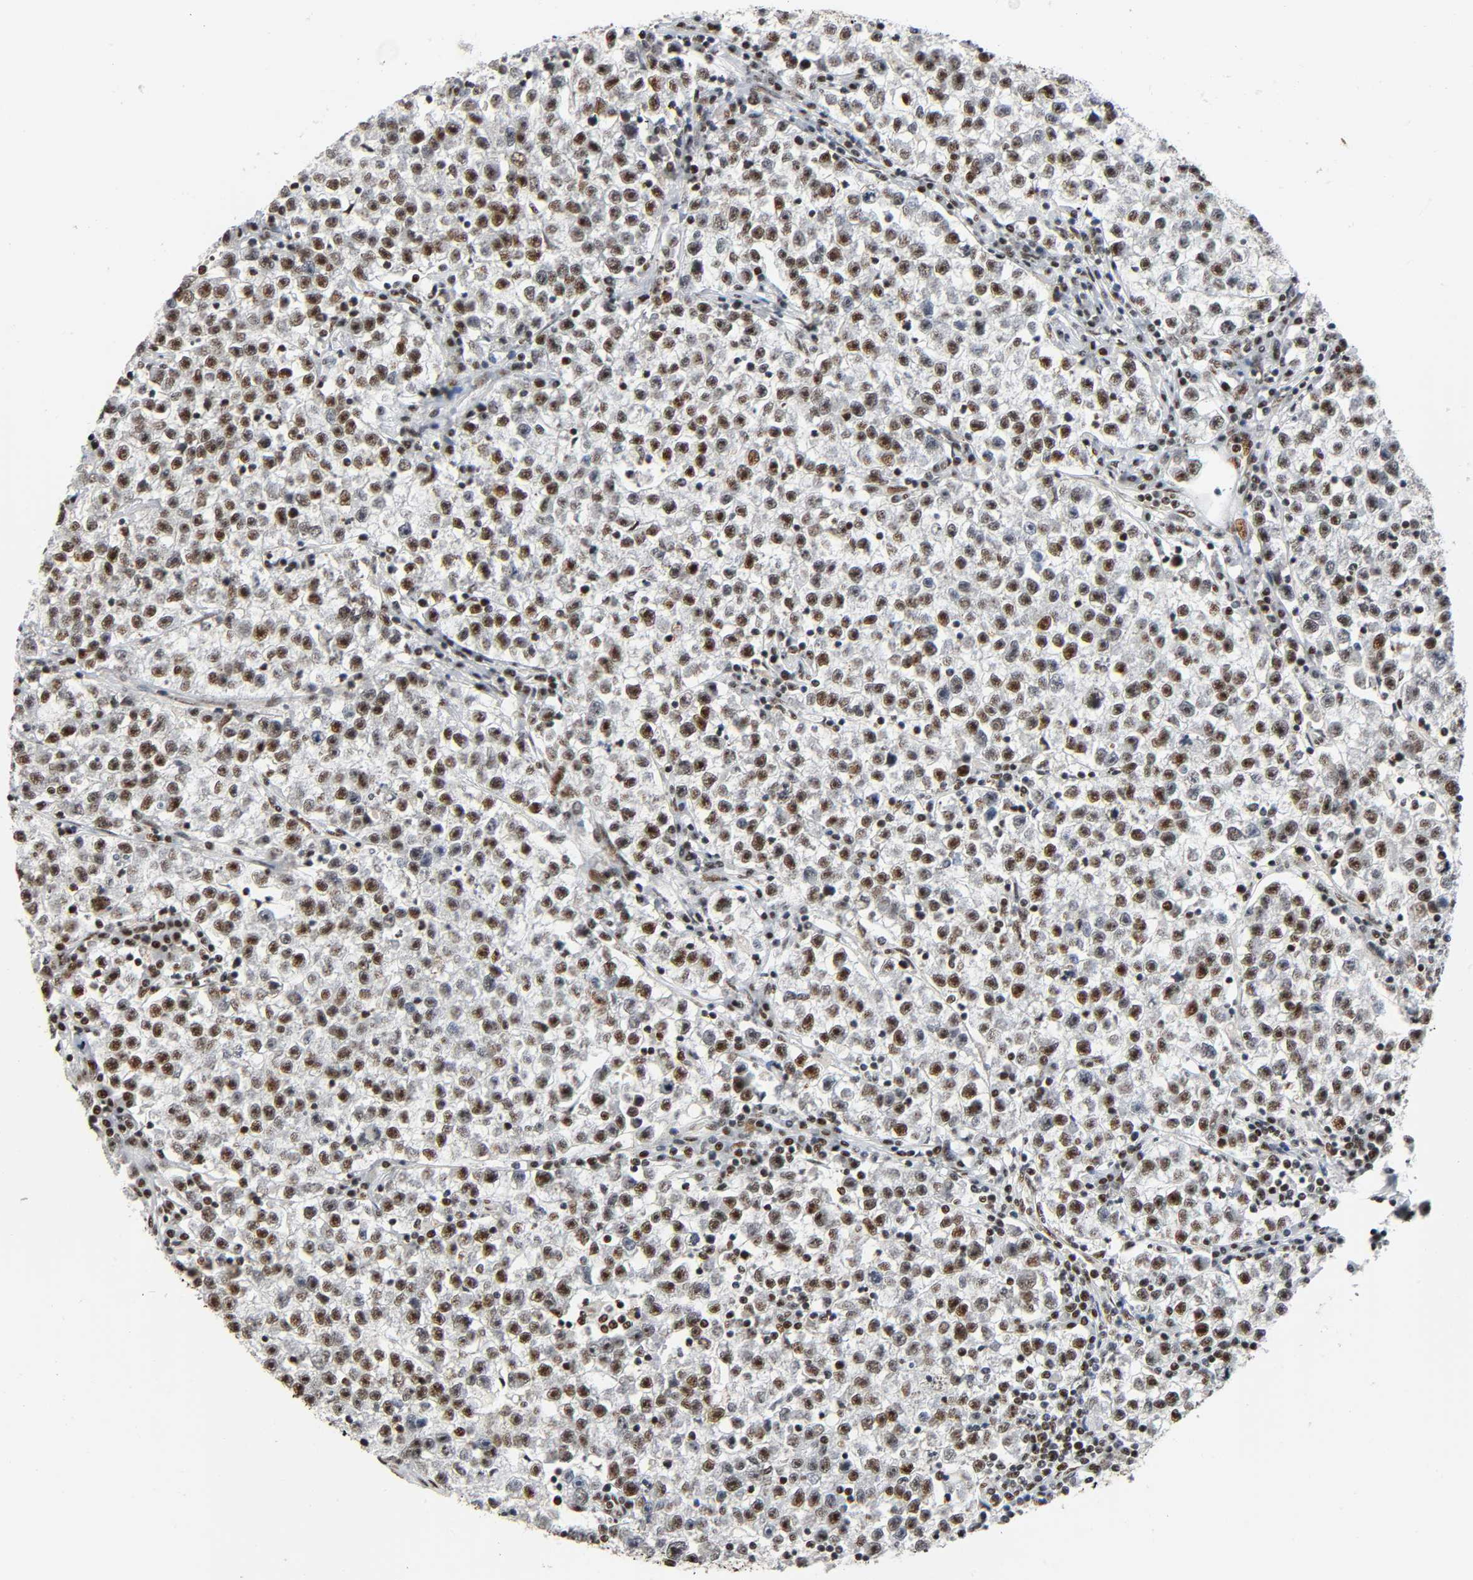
{"staining": {"intensity": "strong", "quantity": ">75%", "location": "nuclear"}, "tissue": "testis cancer", "cell_type": "Tumor cells", "image_type": "cancer", "snomed": [{"axis": "morphology", "description": "Seminoma, NOS"}, {"axis": "topography", "description": "Testis"}], "caption": "A brown stain shows strong nuclear expression of a protein in human seminoma (testis) tumor cells. (Brightfield microscopy of DAB IHC at high magnification).", "gene": "CDK9", "patient": {"sex": "male", "age": 22}}